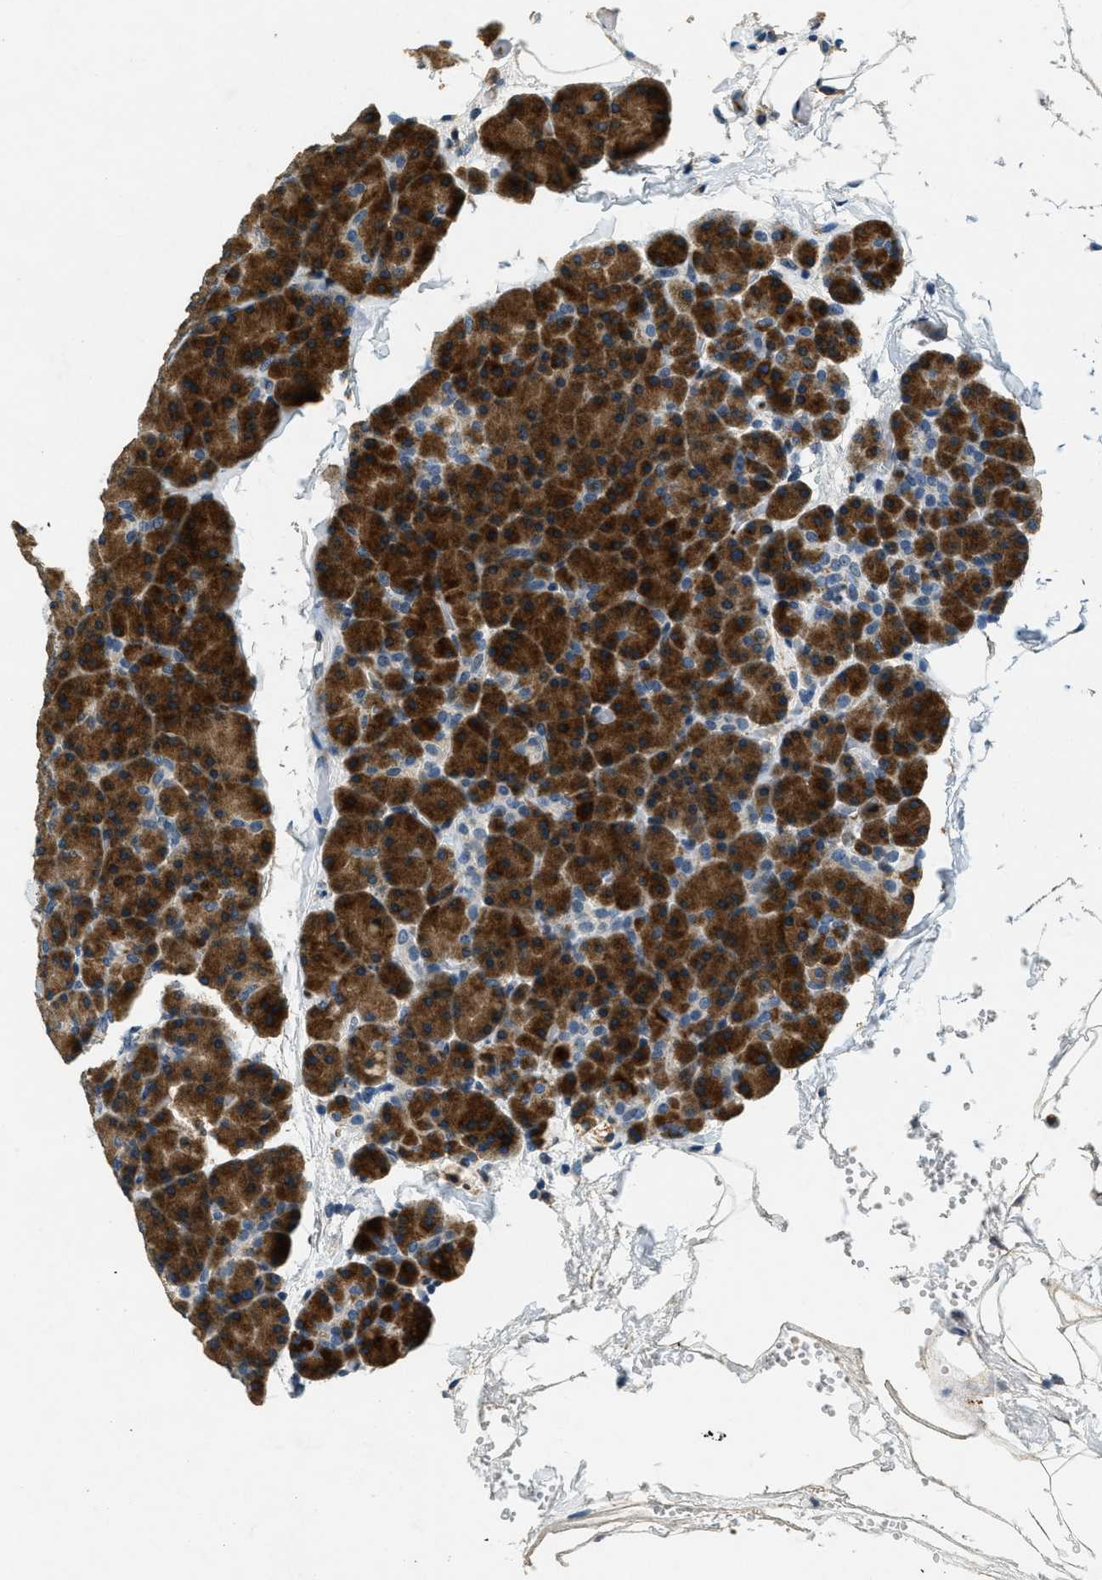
{"staining": {"intensity": "strong", "quantity": ">75%", "location": "cytoplasmic/membranous"}, "tissue": "pancreas", "cell_type": "Exocrine glandular cells", "image_type": "normal", "snomed": [{"axis": "morphology", "description": "Normal tissue, NOS"}, {"axis": "topography", "description": "Pancreas"}], "caption": "Brown immunohistochemical staining in unremarkable human pancreas demonstrates strong cytoplasmic/membranous staining in approximately >75% of exocrine glandular cells.", "gene": "RAB3D", "patient": {"sex": "female", "age": 35}}